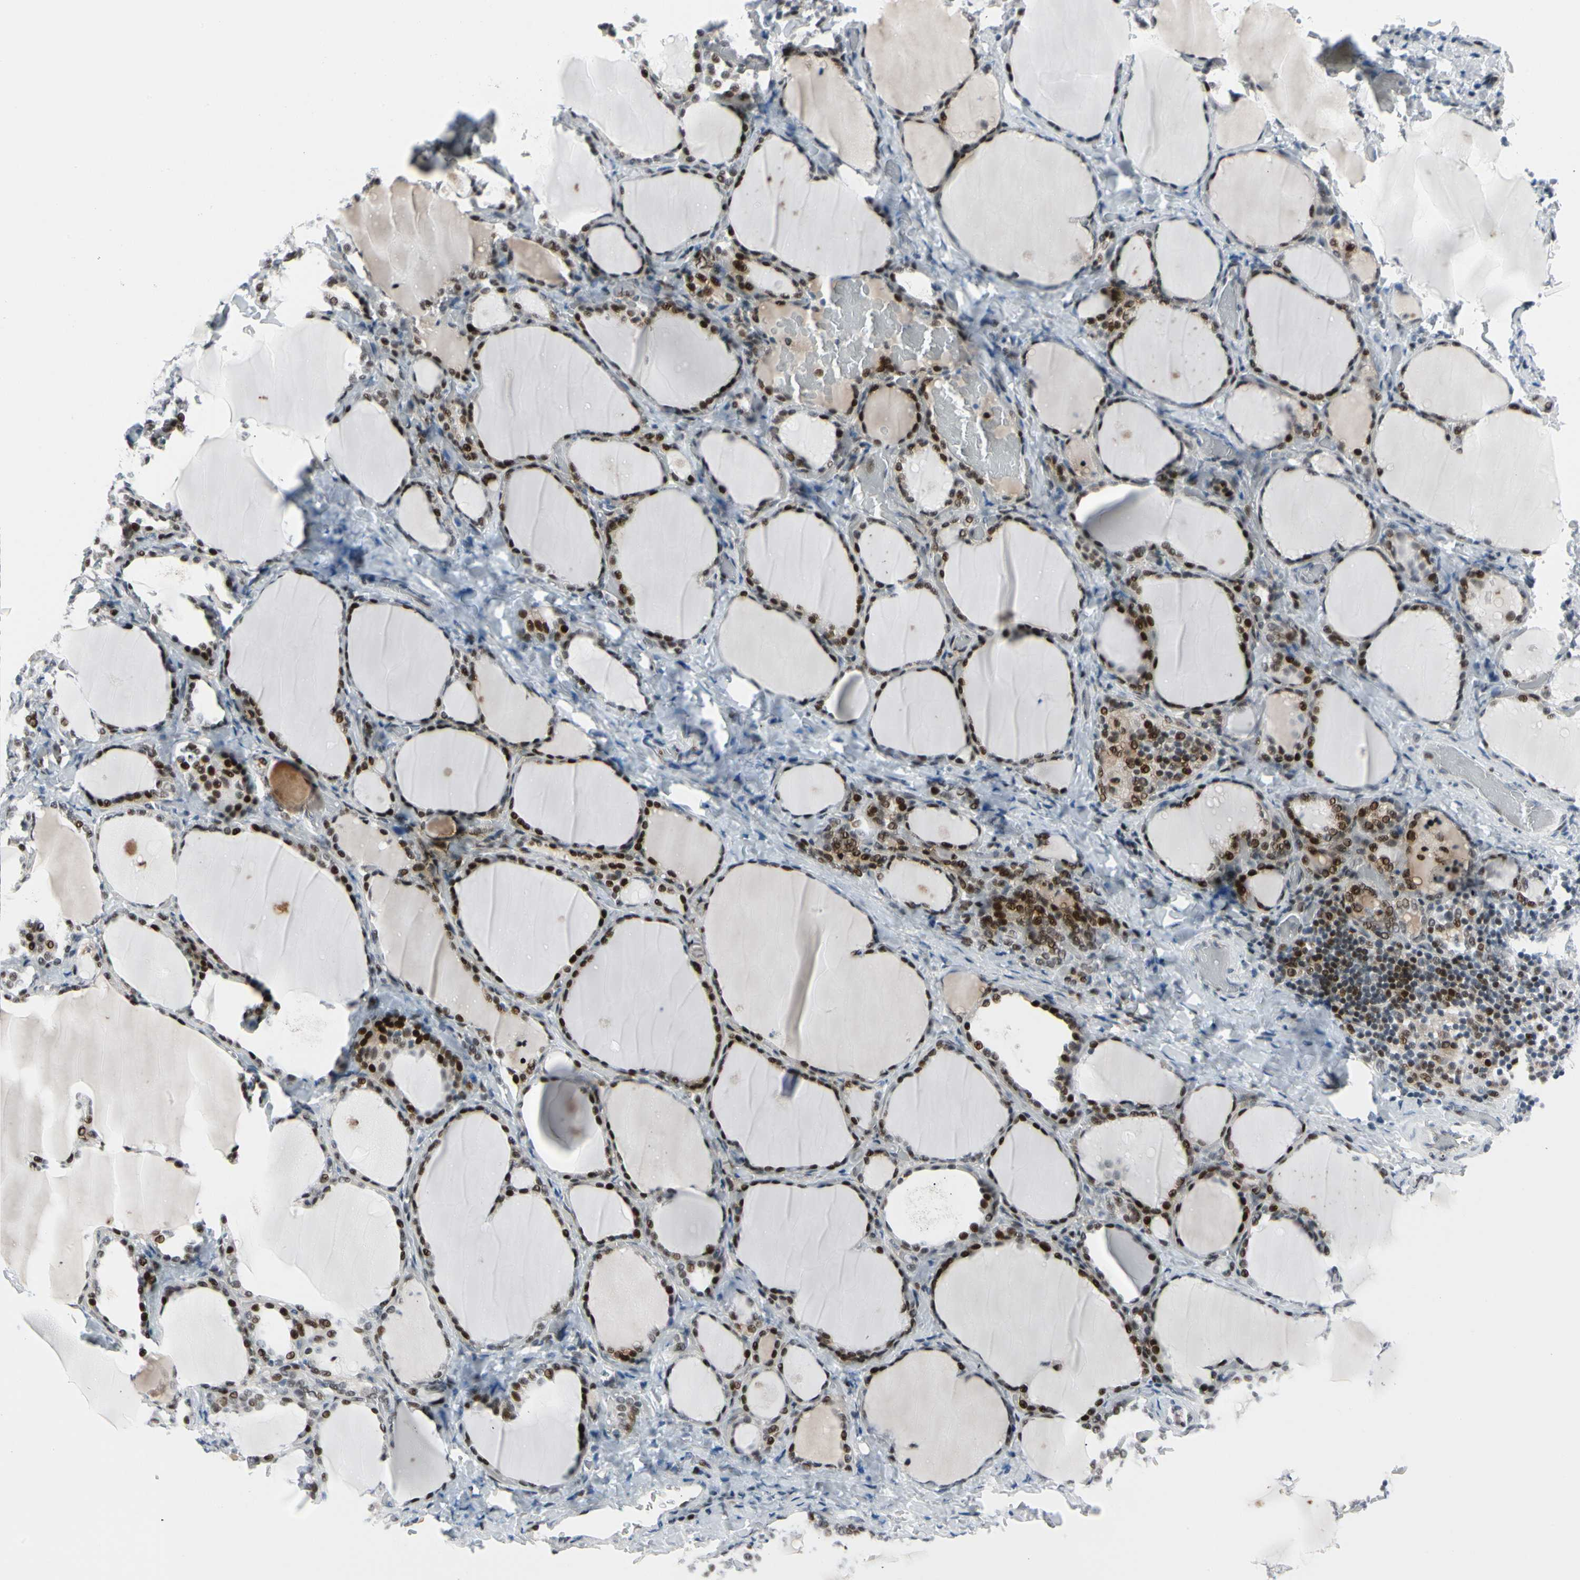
{"staining": {"intensity": "moderate", "quantity": ">75%", "location": "nuclear"}, "tissue": "thyroid gland", "cell_type": "Glandular cells", "image_type": "normal", "snomed": [{"axis": "morphology", "description": "Normal tissue, NOS"}, {"axis": "morphology", "description": "Papillary adenocarcinoma, NOS"}, {"axis": "topography", "description": "Thyroid gland"}], "caption": "Protein staining reveals moderate nuclear staining in about >75% of glandular cells in unremarkable thyroid gland.", "gene": "FOXO3", "patient": {"sex": "female", "age": 30}}